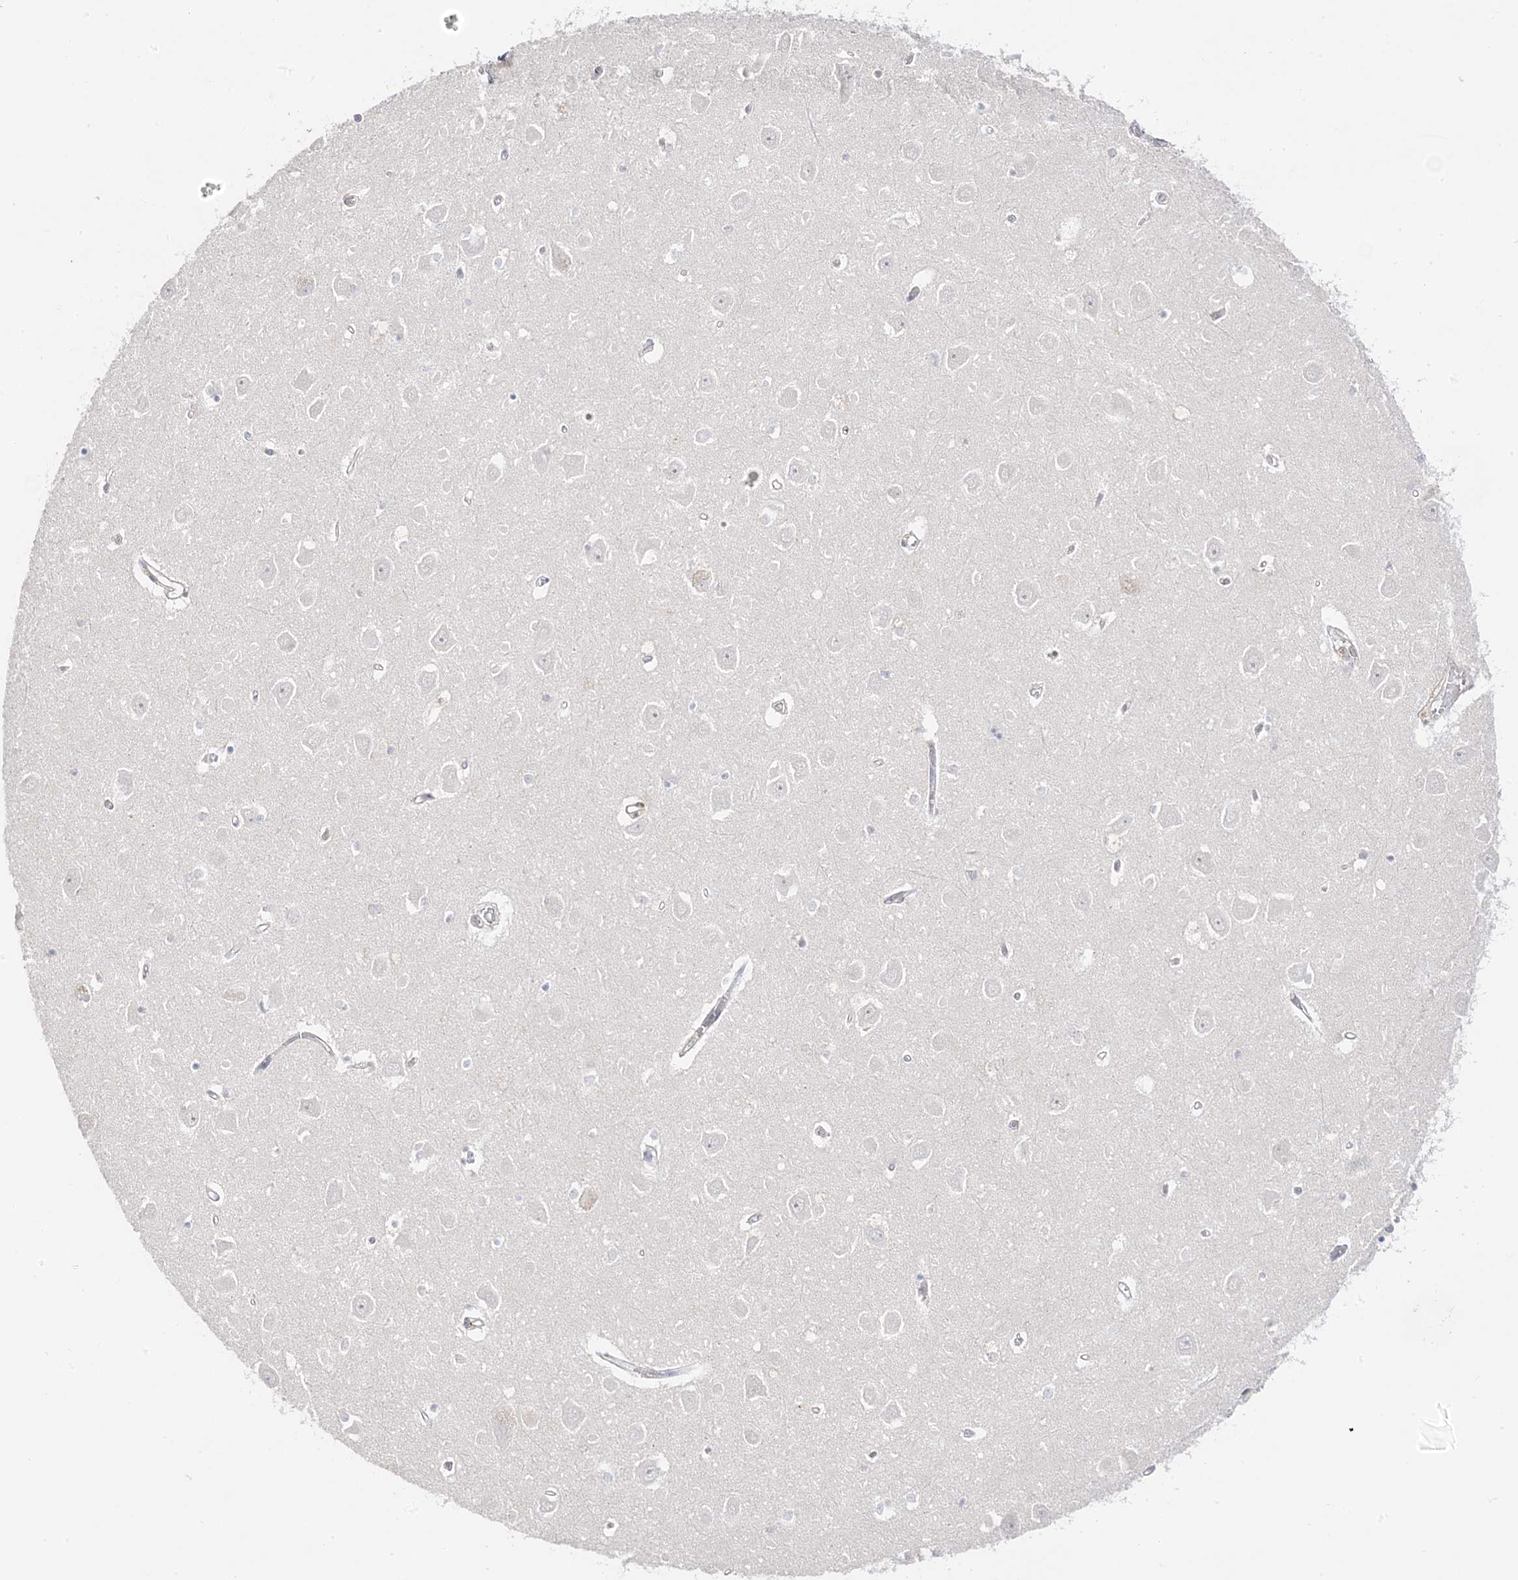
{"staining": {"intensity": "negative", "quantity": "none", "location": "none"}, "tissue": "hippocampus", "cell_type": "Glial cells", "image_type": "normal", "snomed": [{"axis": "morphology", "description": "Normal tissue, NOS"}, {"axis": "topography", "description": "Hippocampus"}], "caption": "IHC histopathology image of benign hippocampus stained for a protein (brown), which exhibits no staining in glial cells.", "gene": "TRANK1", "patient": {"sex": "male", "age": 70}}